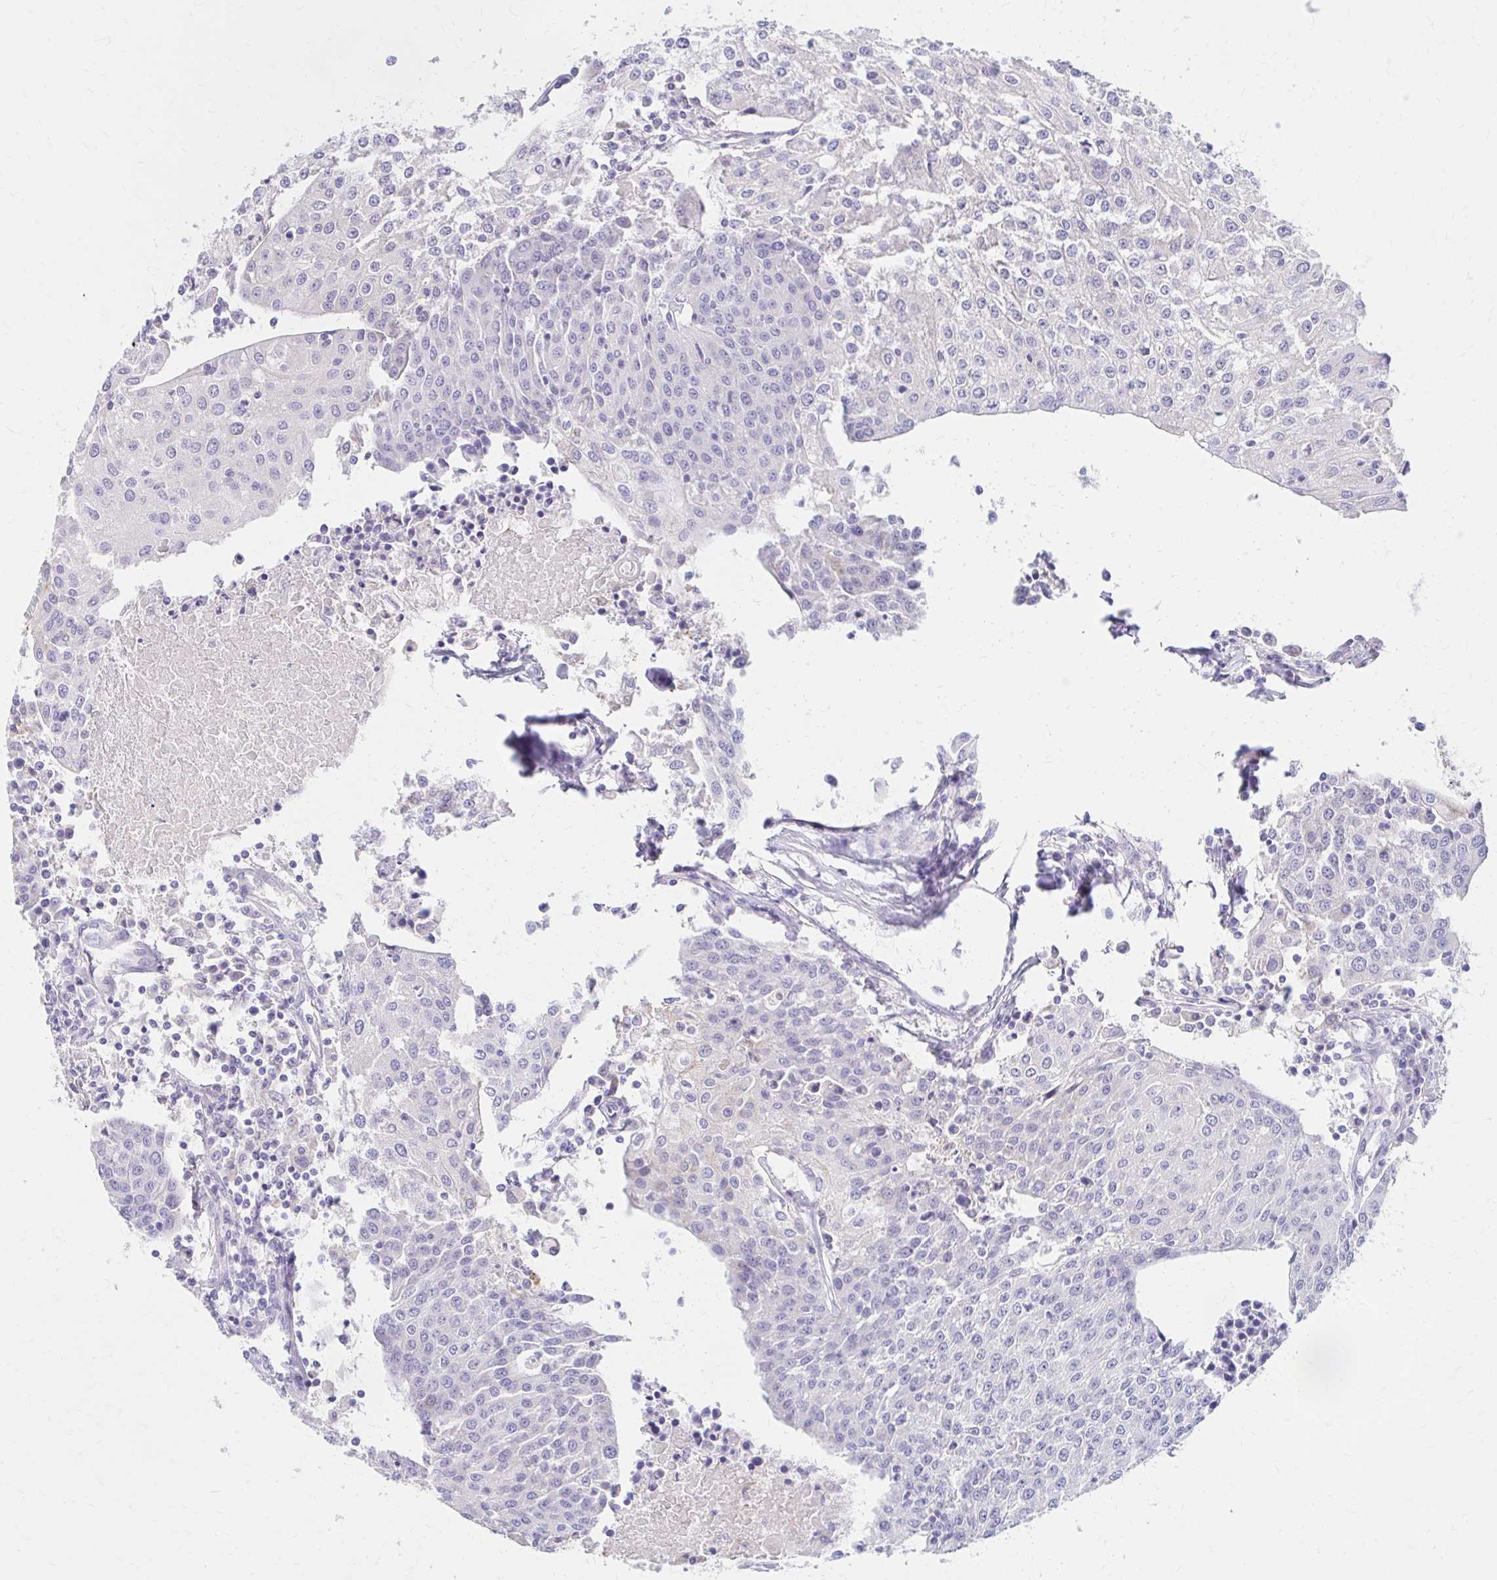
{"staining": {"intensity": "negative", "quantity": "none", "location": "none"}, "tissue": "urothelial cancer", "cell_type": "Tumor cells", "image_type": "cancer", "snomed": [{"axis": "morphology", "description": "Urothelial carcinoma, High grade"}, {"axis": "topography", "description": "Urinary bladder"}], "caption": "IHC image of human urothelial cancer stained for a protein (brown), which reveals no expression in tumor cells.", "gene": "AZGP1", "patient": {"sex": "female", "age": 85}}